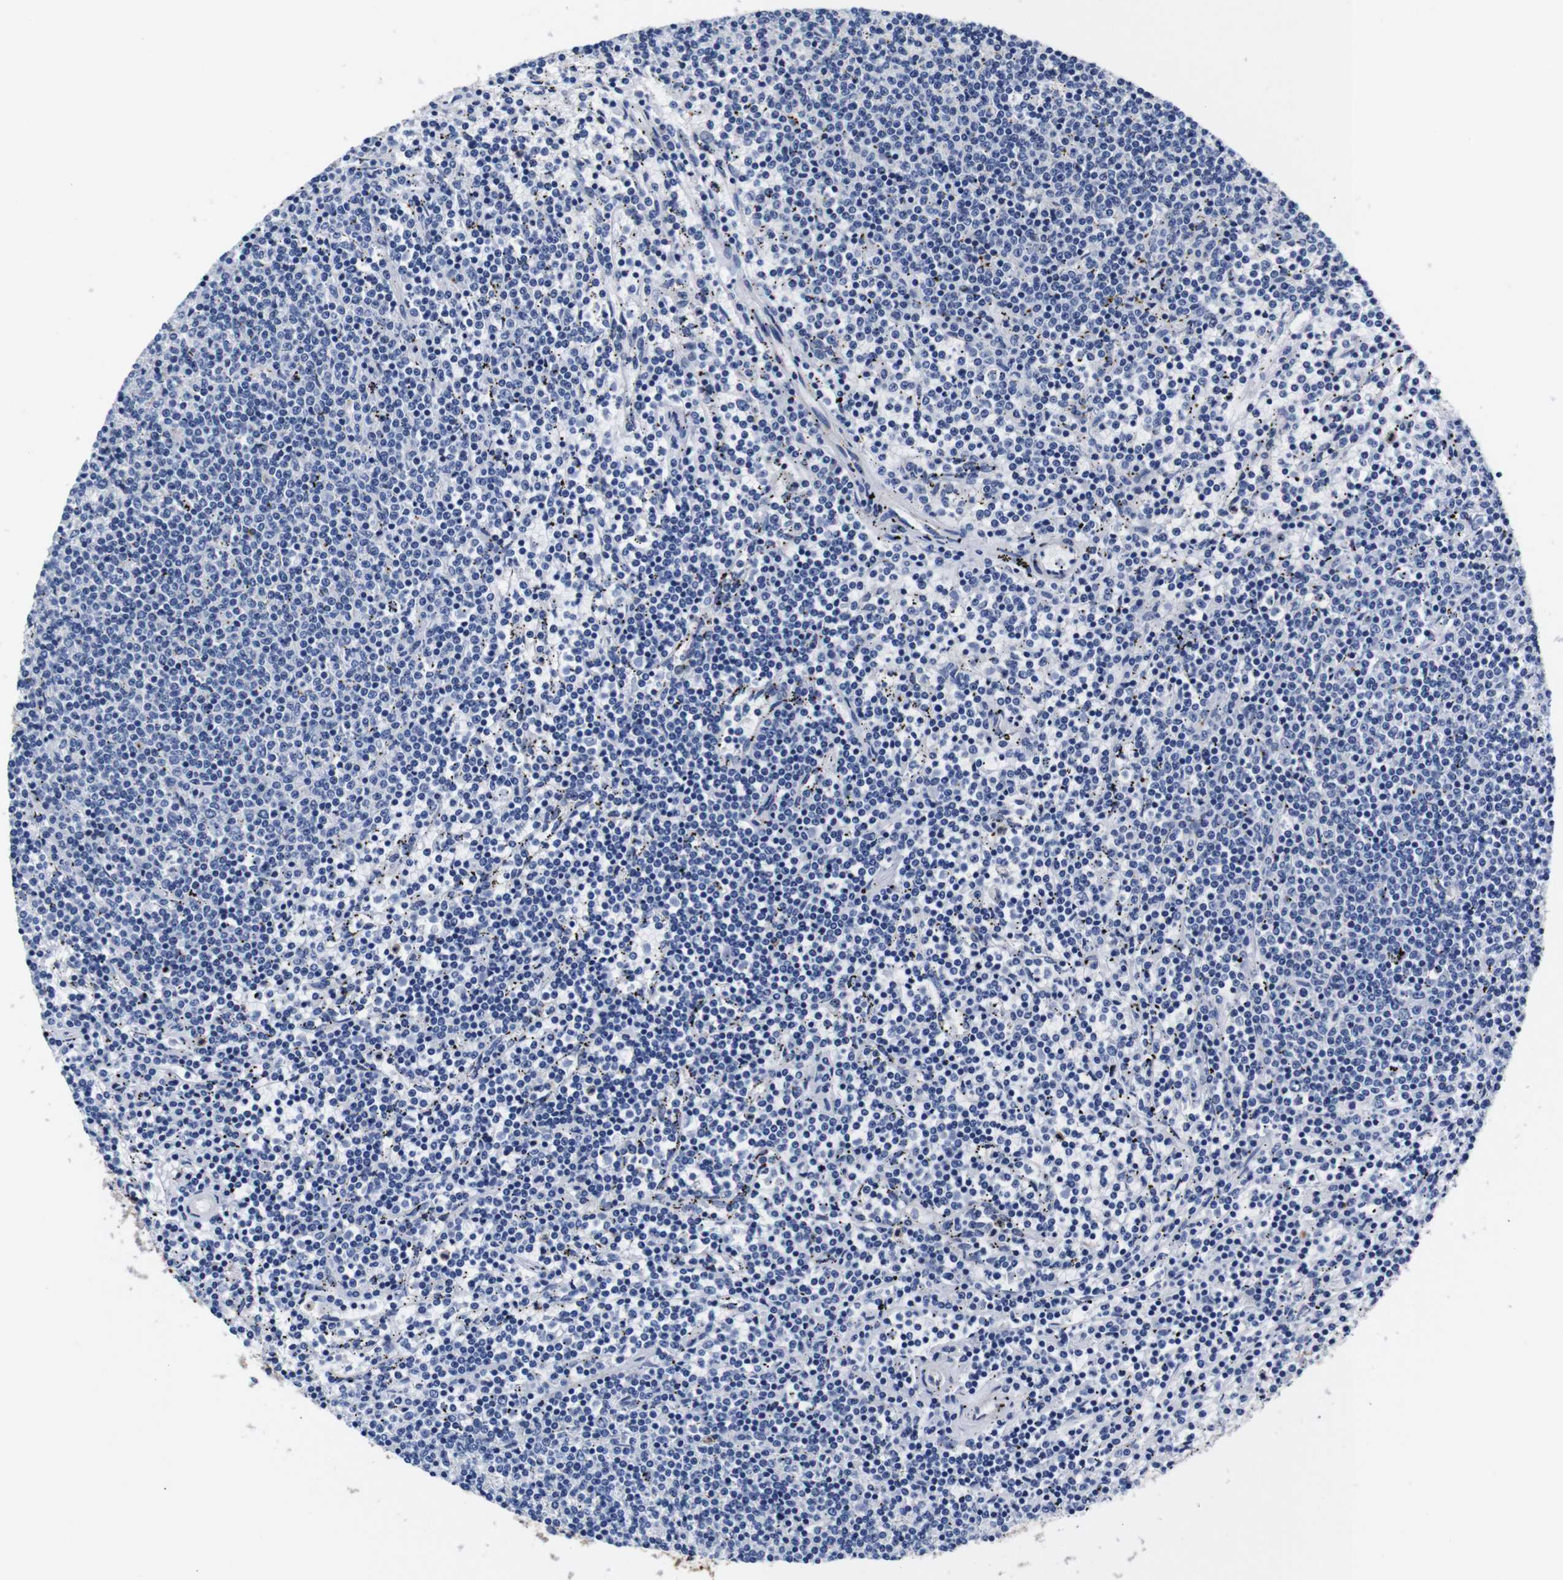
{"staining": {"intensity": "negative", "quantity": "none", "location": "none"}, "tissue": "lymphoma", "cell_type": "Tumor cells", "image_type": "cancer", "snomed": [{"axis": "morphology", "description": "Malignant lymphoma, non-Hodgkin's type, Low grade"}, {"axis": "topography", "description": "Spleen"}], "caption": "This is a image of IHC staining of lymphoma, which shows no staining in tumor cells.", "gene": "LRIG1", "patient": {"sex": "female", "age": 50}}